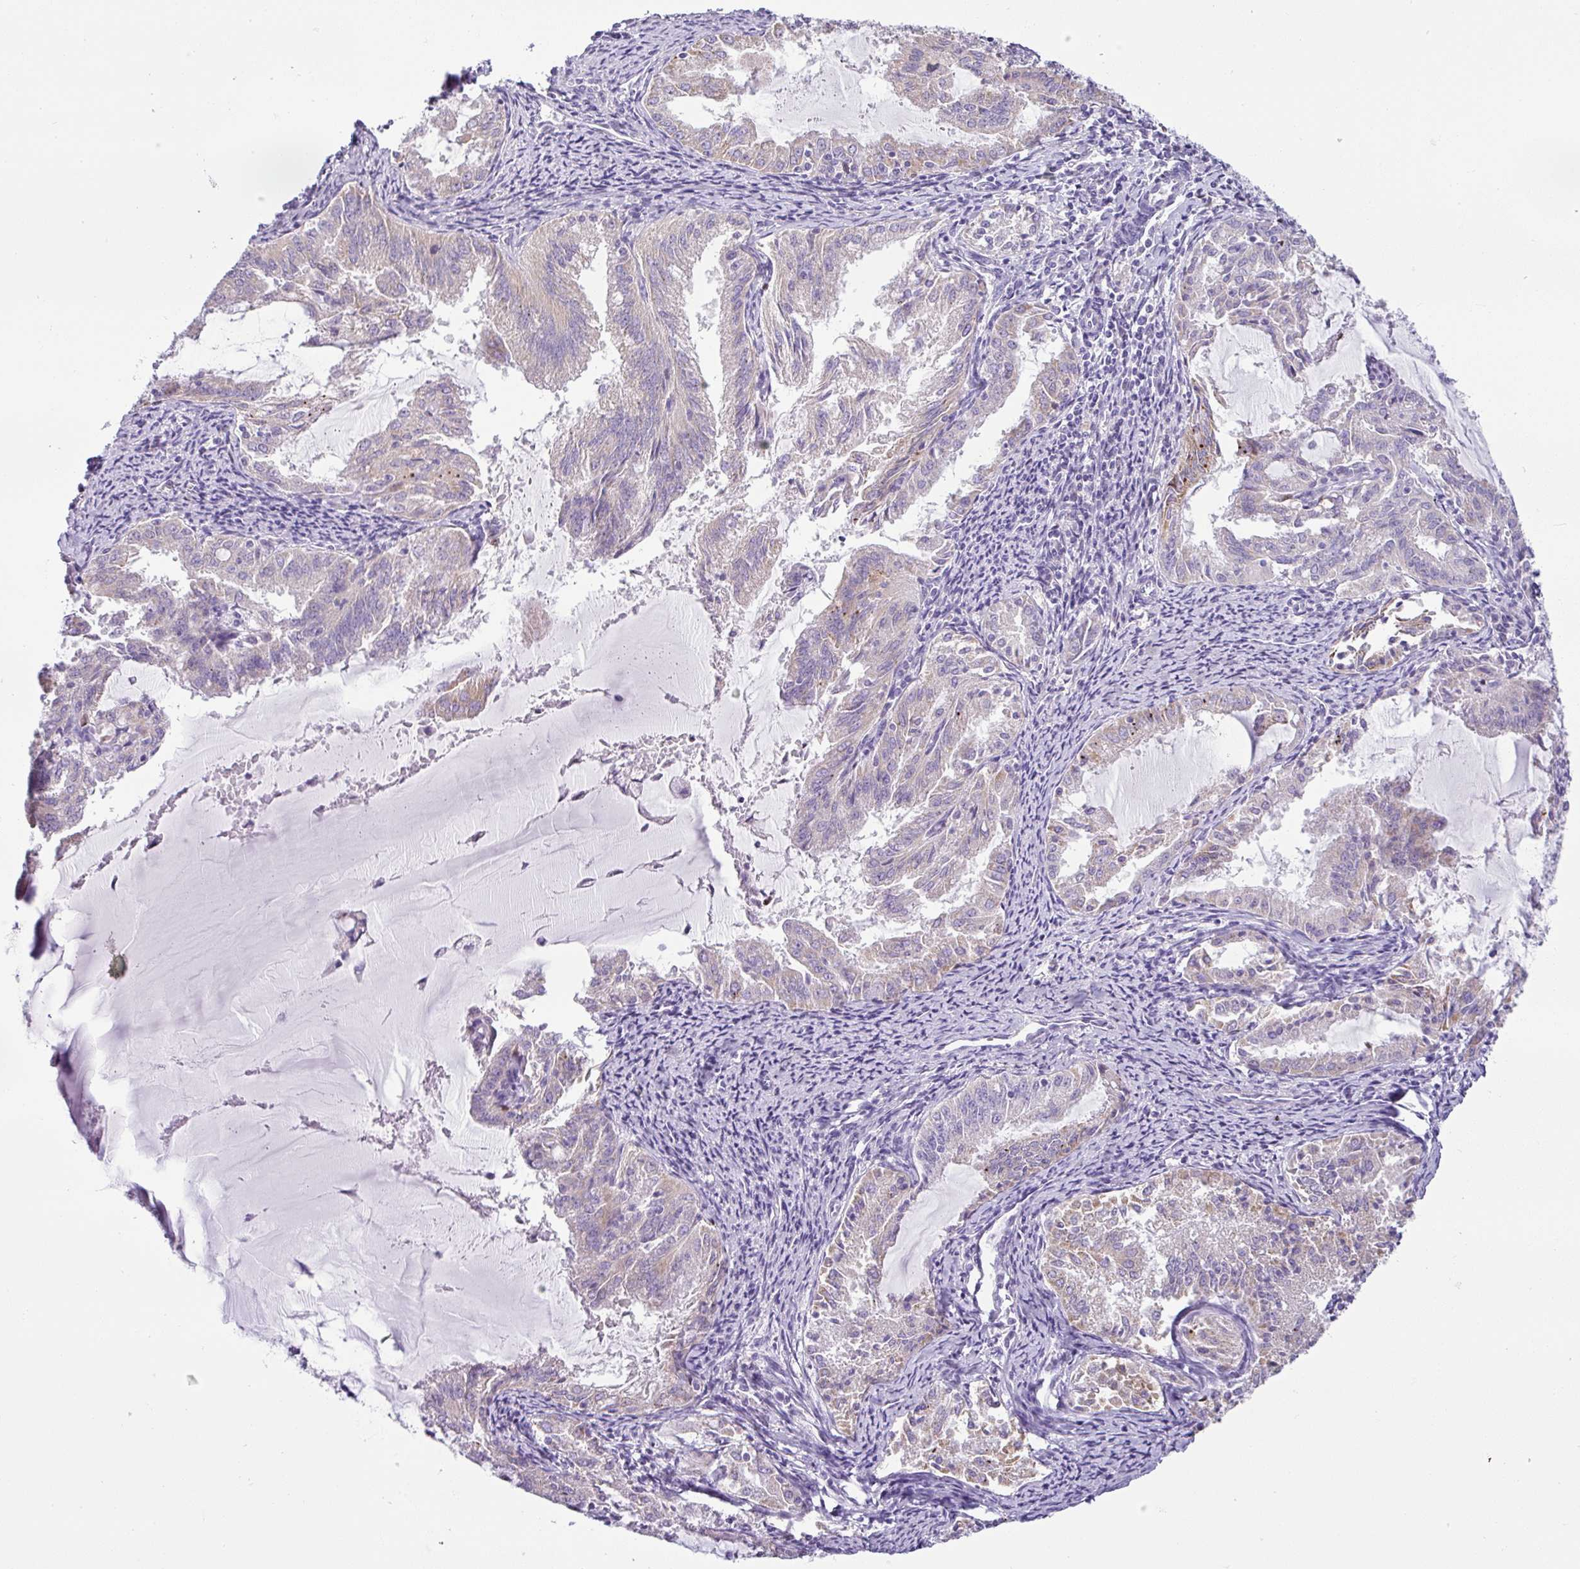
{"staining": {"intensity": "weak", "quantity": "<25%", "location": "cytoplasmic/membranous"}, "tissue": "endometrial cancer", "cell_type": "Tumor cells", "image_type": "cancer", "snomed": [{"axis": "morphology", "description": "Adenocarcinoma, NOS"}, {"axis": "topography", "description": "Endometrium"}], "caption": "This photomicrograph is of adenocarcinoma (endometrial) stained with IHC to label a protein in brown with the nuclei are counter-stained blue. There is no expression in tumor cells. (DAB IHC with hematoxylin counter stain).", "gene": "HMCN2", "patient": {"sex": "female", "age": 70}}